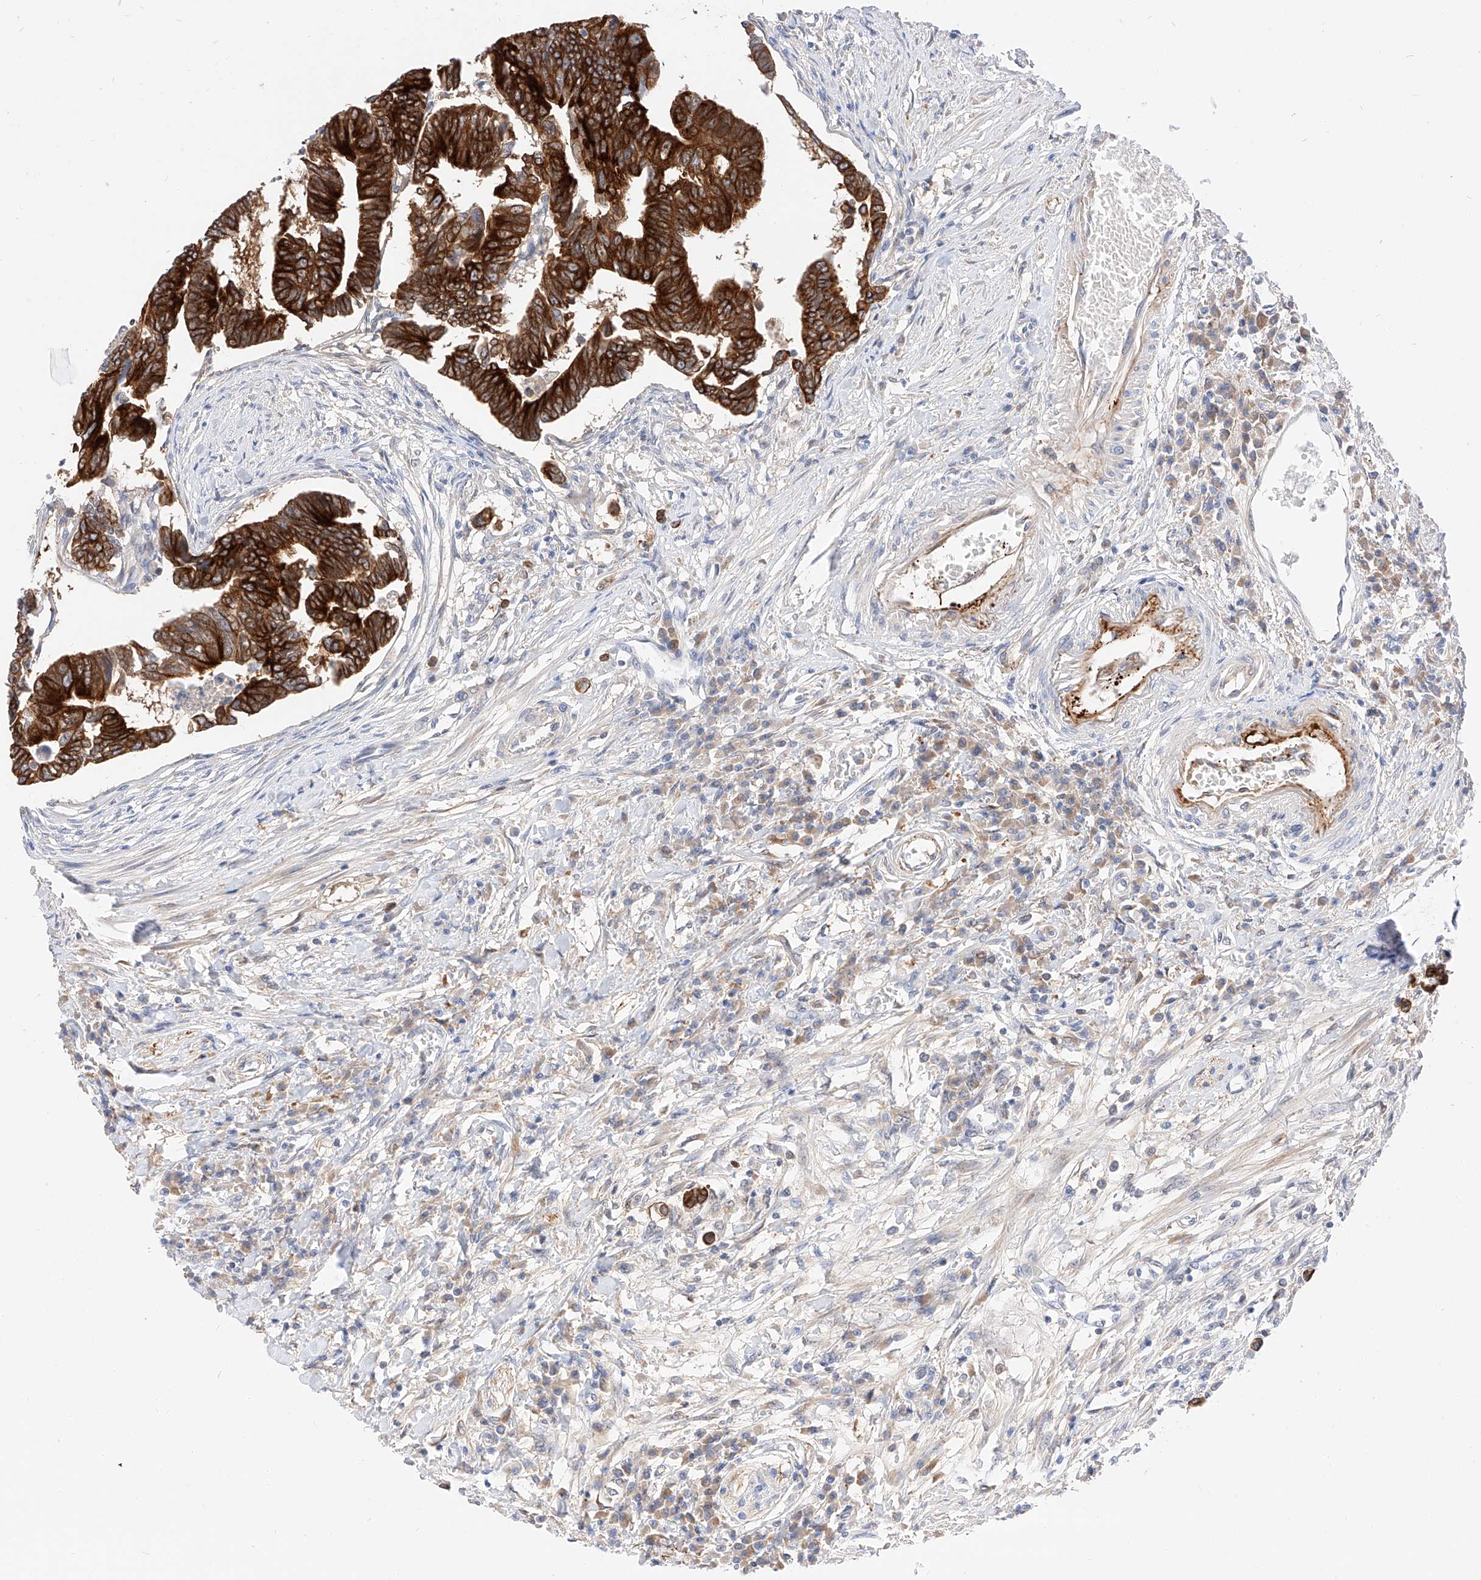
{"staining": {"intensity": "strong", "quantity": ">75%", "location": "cytoplasmic/membranous"}, "tissue": "colorectal cancer", "cell_type": "Tumor cells", "image_type": "cancer", "snomed": [{"axis": "morphology", "description": "Adenocarcinoma, NOS"}, {"axis": "topography", "description": "Rectum"}], "caption": "Immunohistochemistry (IHC) (DAB (3,3'-diaminobenzidine)) staining of colorectal adenocarcinoma shows strong cytoplasmic/membranous protein staining in about >75% of tumor cells.", "gene": "MAP7", "patient": {"sex": "female", "age": 65}}